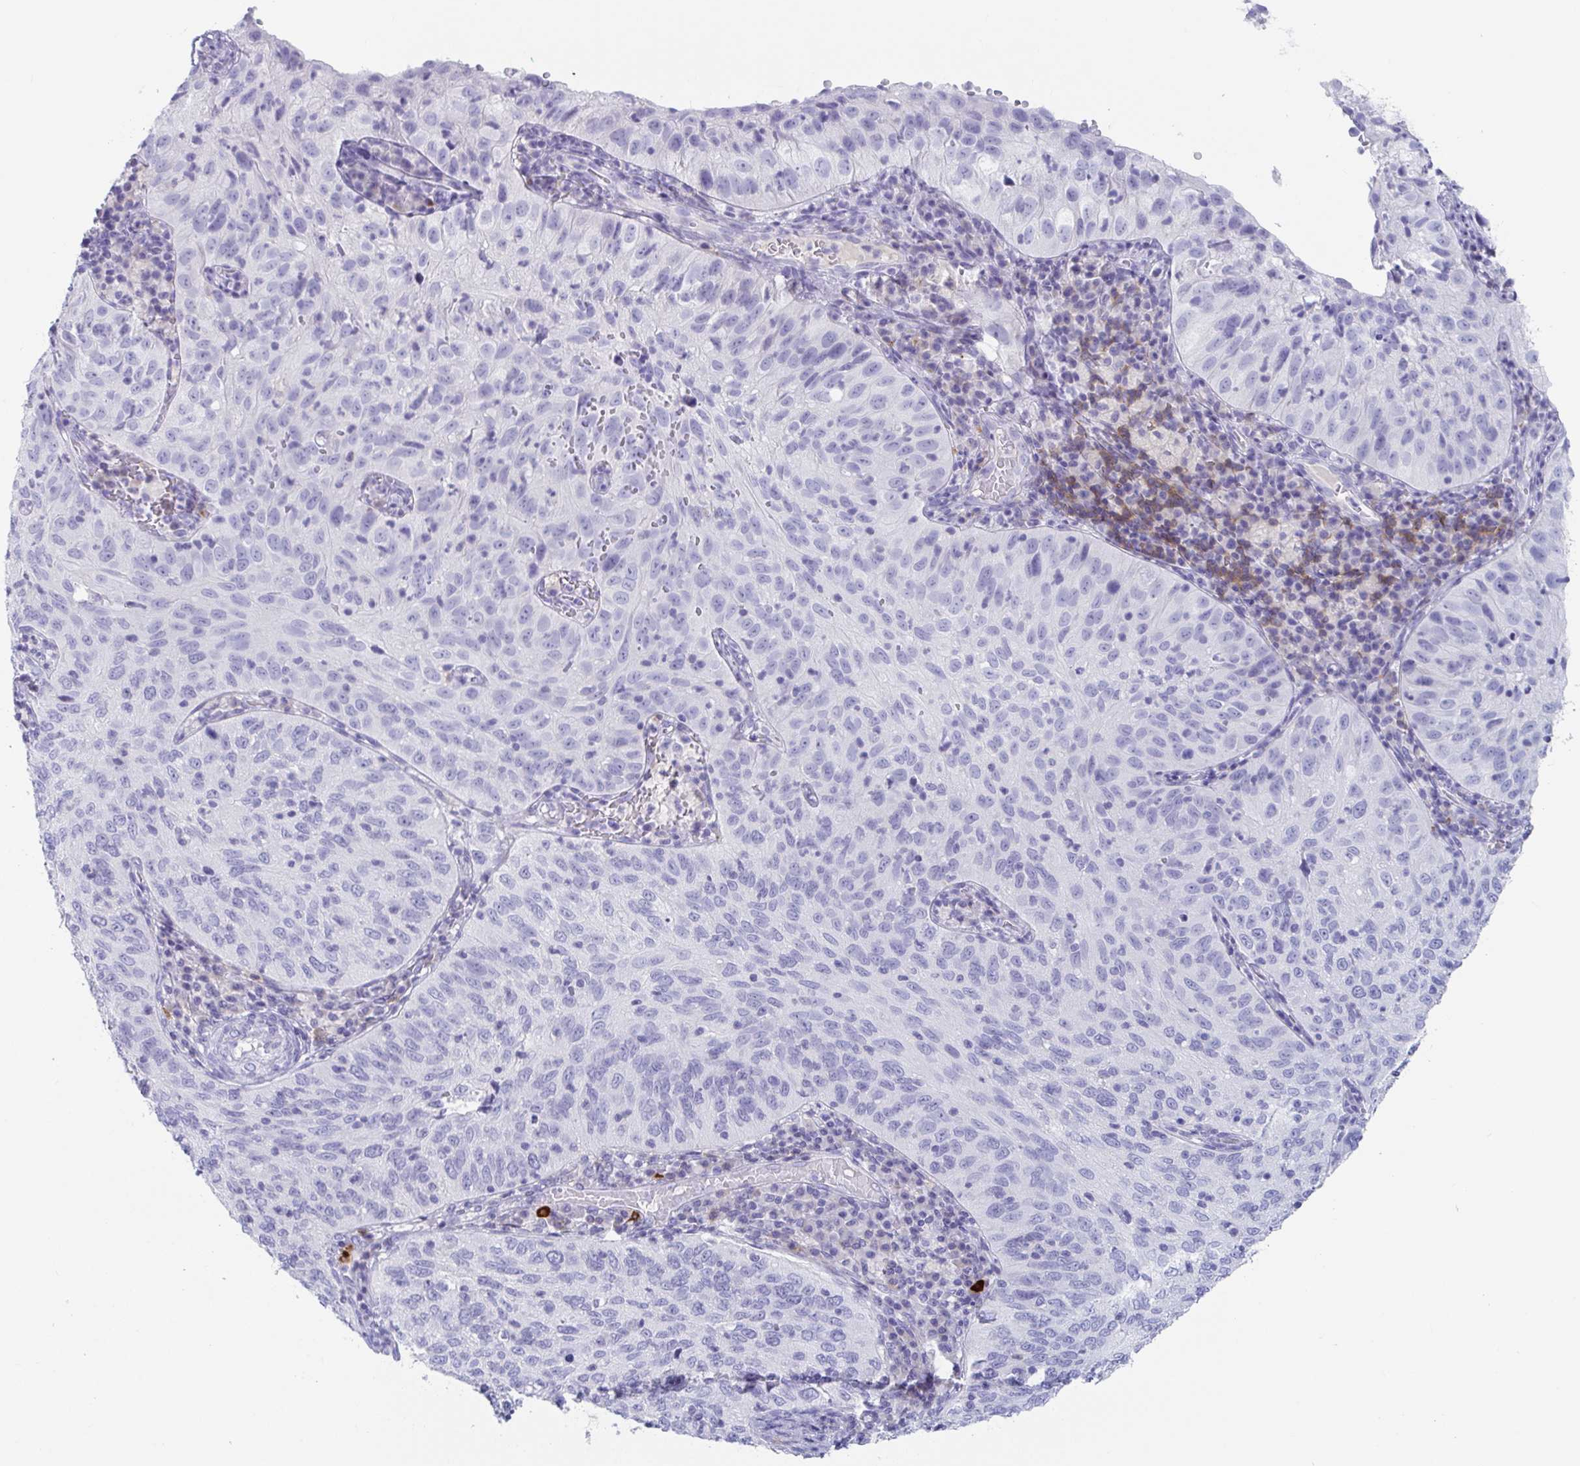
{"staining": {"intensity": "negative", "quantity": "none", "location": "none"}, "tissue": "cervical cancer", "cell_type": "Tumor cells", "image_type": "cancer", "snomed": [{"axis": "morphology", "description": "Squamous cell carcinoma, NOS"}, {"axis": "topography", "description": "Cervix"}], "caption": "Cervical cancer was stained to show a protein in brown. There is no significant expression in tumor cells. (DAB (3,3'-diaminobenzidine) IHC with hematoxylin counter stain).", "gene": "PLA2G1B", "patient": {"sex": "female", "age": 52}}